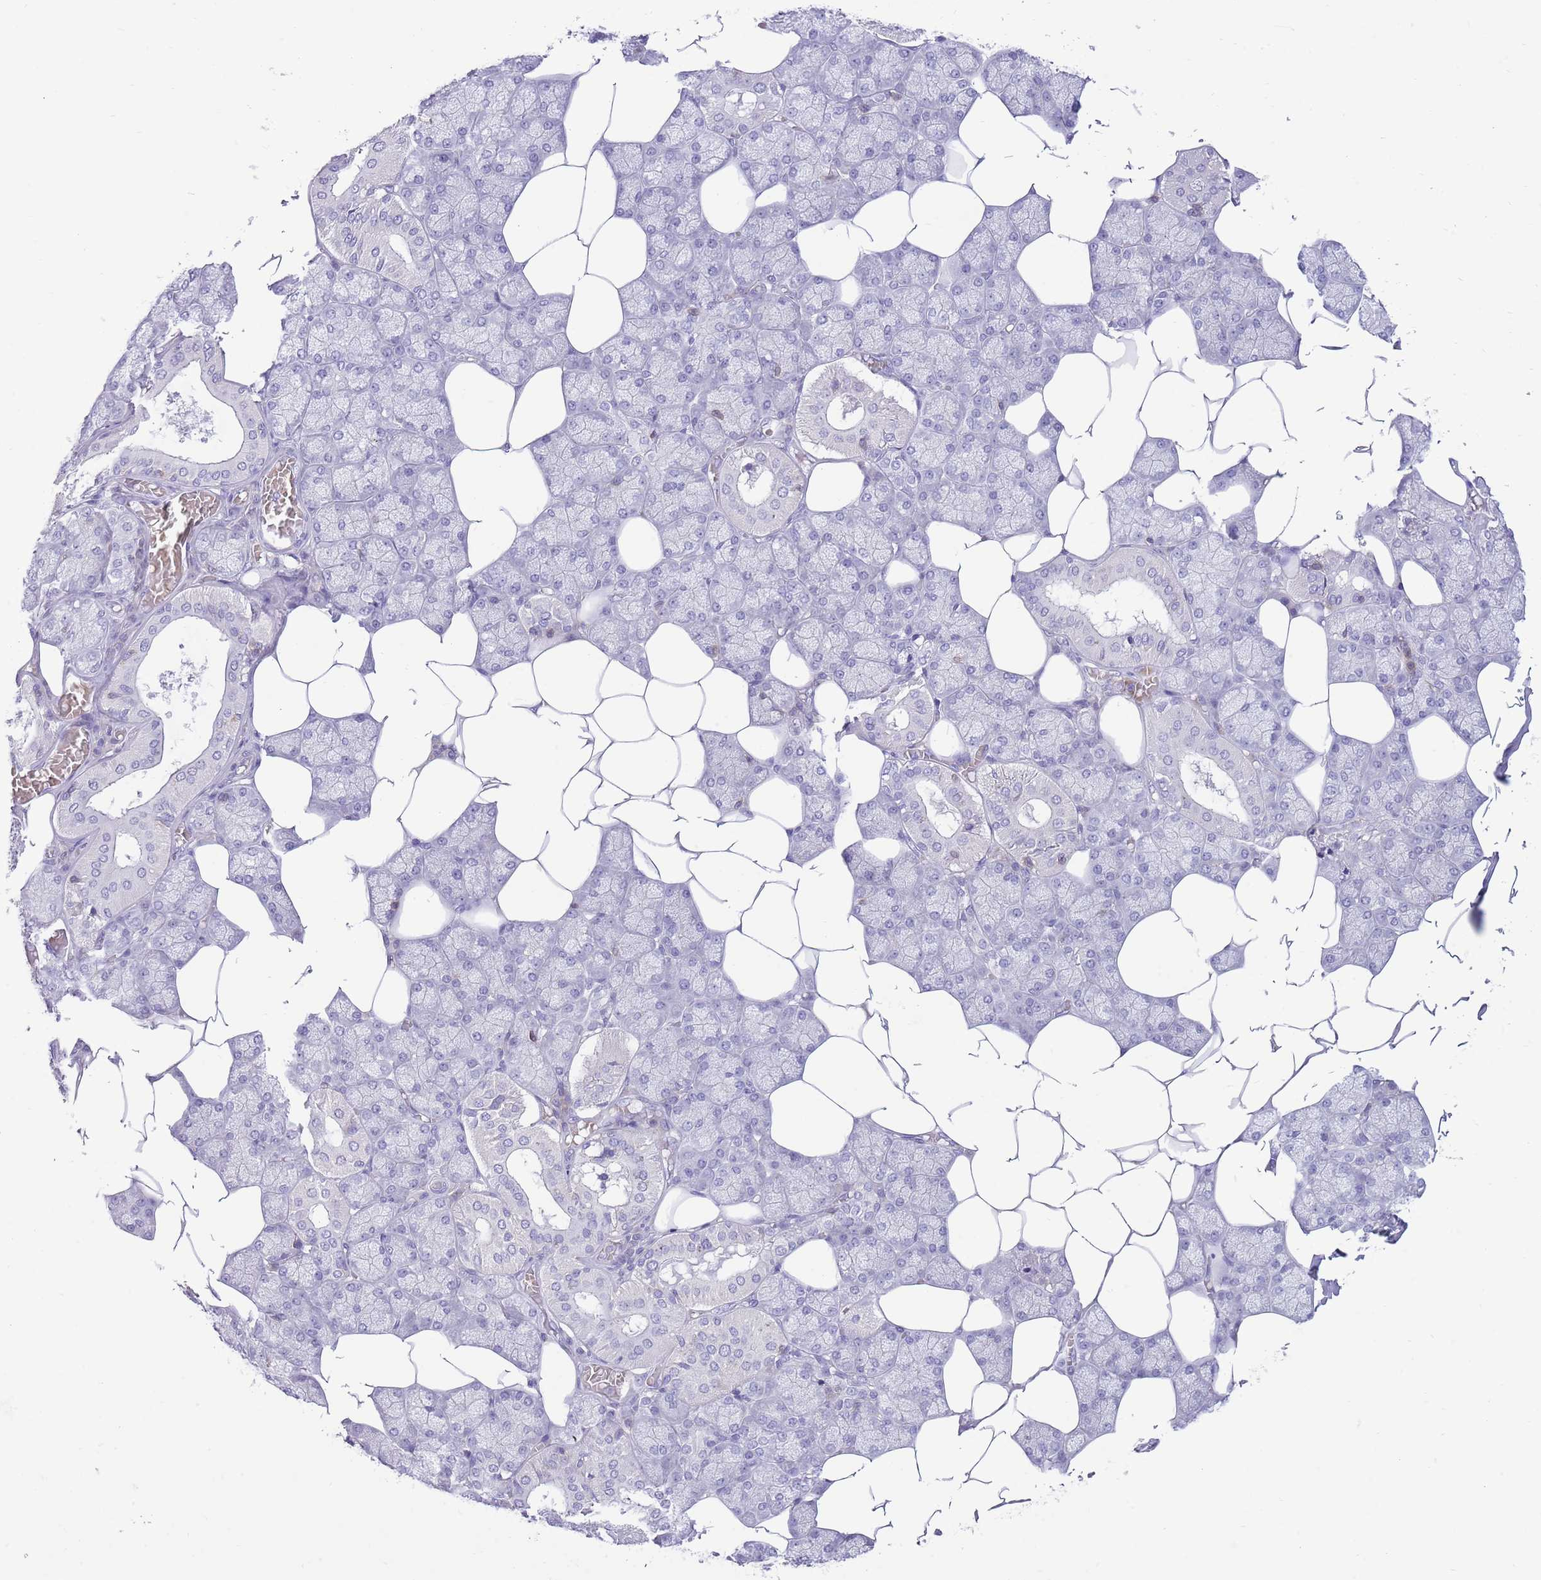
{"staining": {"intensity": "negative", "quantity": "none", "location": "none"}, "tissue": "salivary gland", "cell_type": "Glandular cells", "image_type": "normal", "snomed": [{"axis": "morphology", "description": "Normal tissue, NOS"}, {"axis": "topography", "description": "Salivary gland"}], "caption": "Immunohistochemistry (IHC) of normal salivary gland exhibits no expression in glandular cells.", "gene": "OR4Q3", "patient": {"sex": "male", "age": 62}}